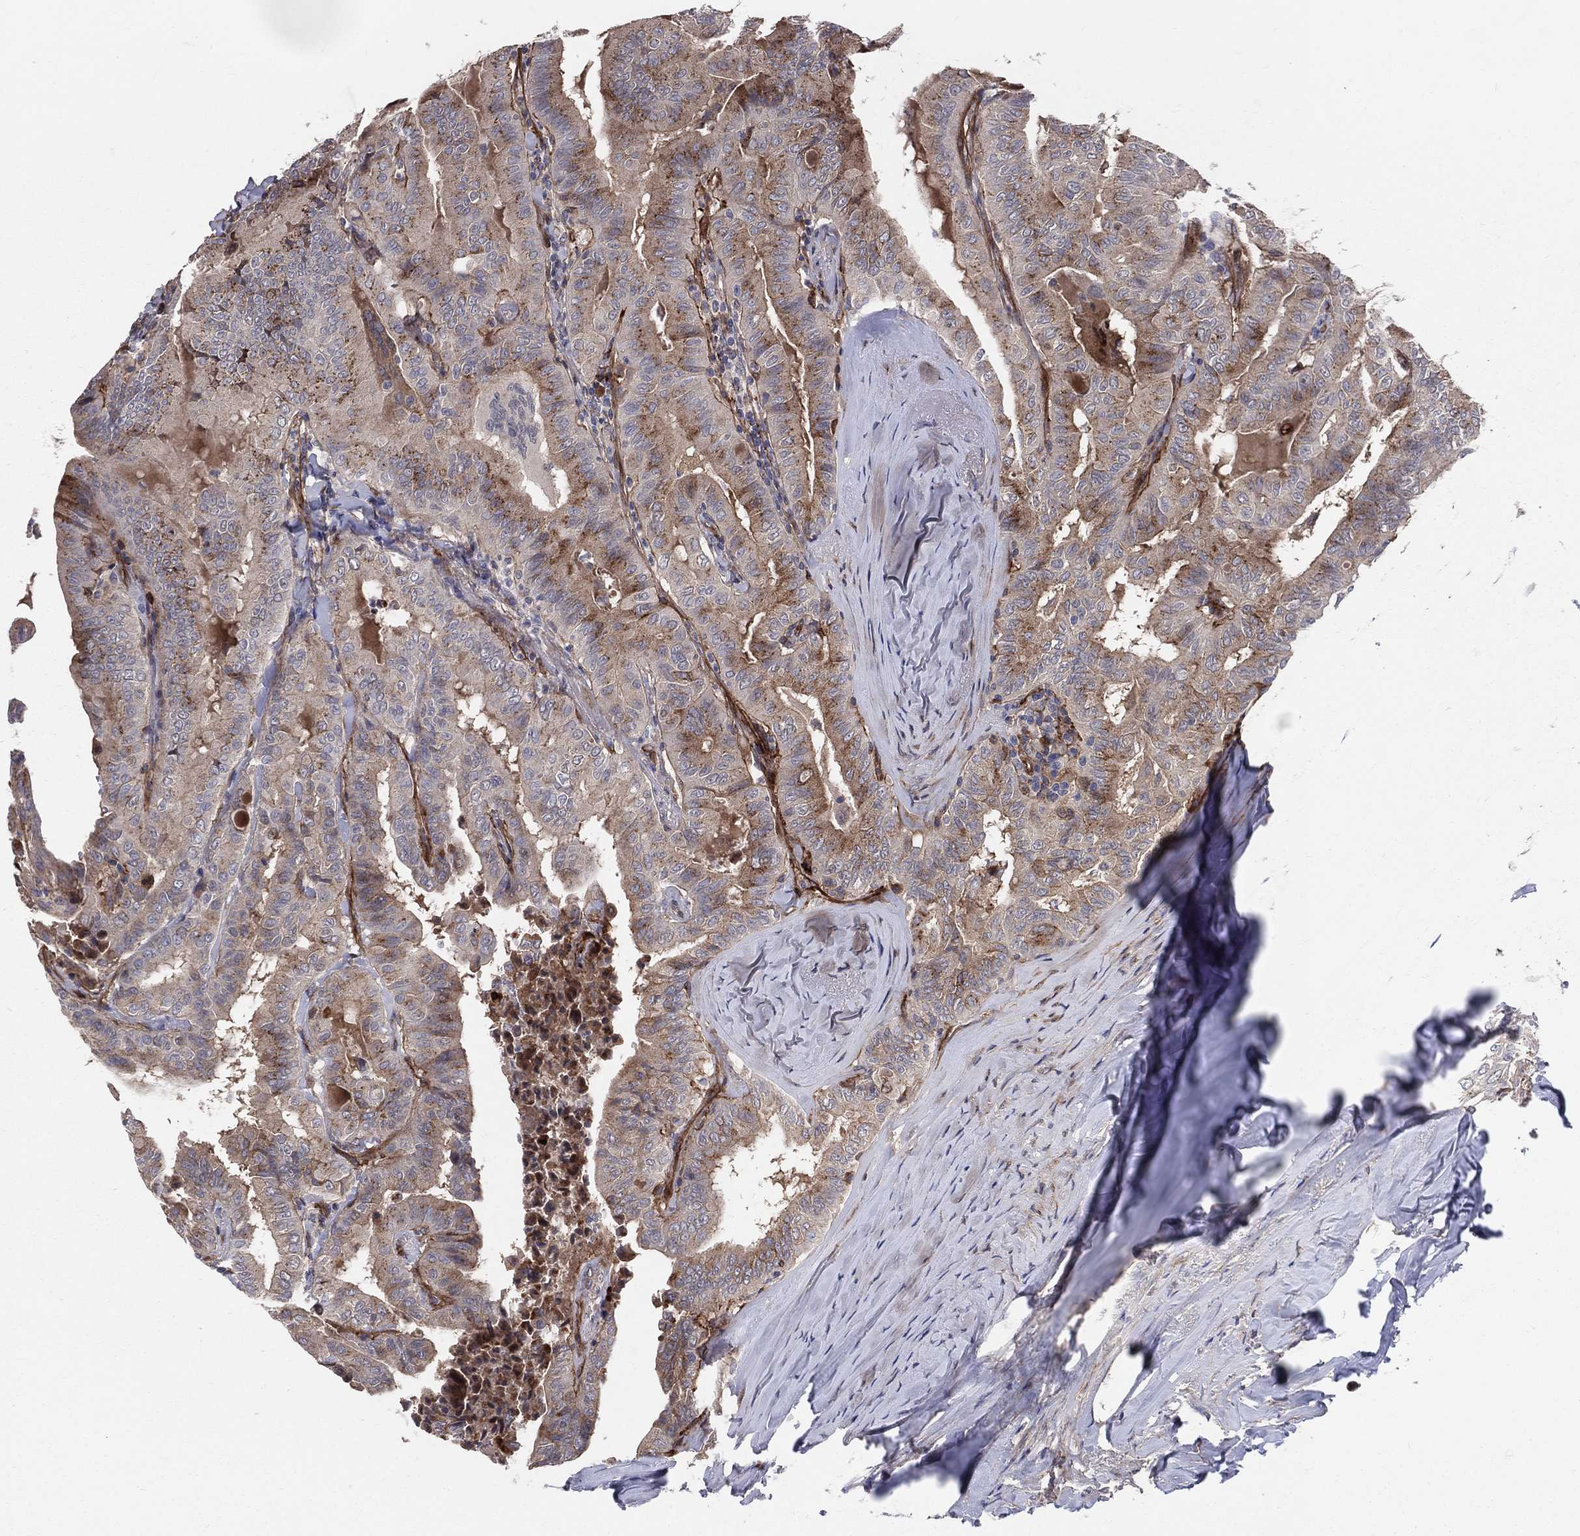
{"staining": {"intensity": "moderate", "quantity": "25%-75%", "location": "cytoplasmic/membranous"}, "tissue": "thyroid cancer", "cell_type": "Tumor cells", "image_type": "cancer", "snomed": [{"axis": "morphology", "description": "Papillary adenocarcinoma, NOS"}, {"axis": "topography", "description": "Thyroid gland"}], "caption": "Immunohistochemistry photomicrograph of neoplastic tissue: human thyroid papillary adenocarcinoma stained using IHC demonstrates medium levels of moderate protein expression localized specifically in the cytoplasmic/membranous of tumor cells, appearing as a cytoplasmic/membranous brown color.", "gene": "ENTPD1", "patient": {"sex": "female", "age": 68}}